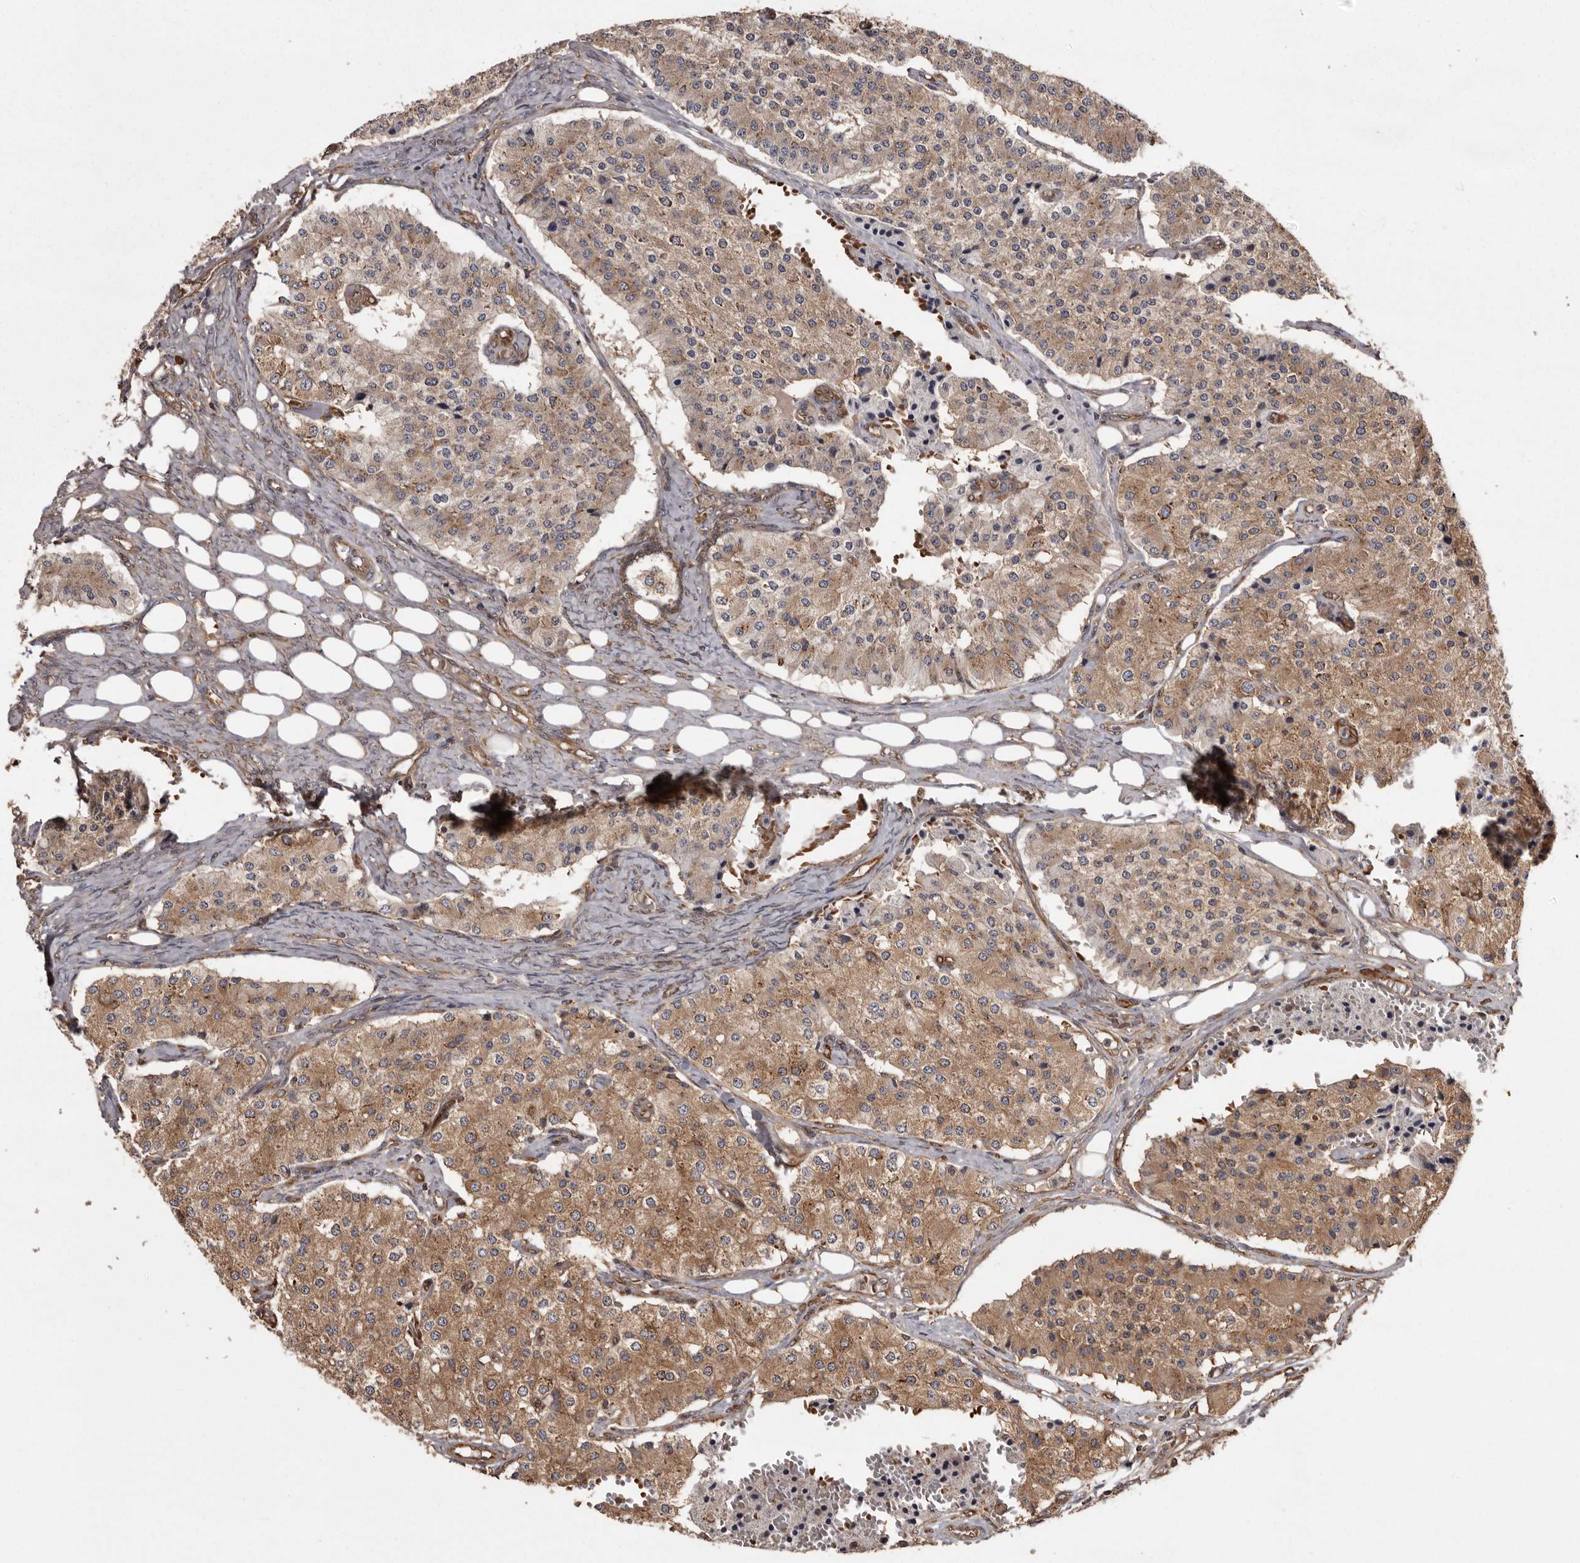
{"staining": {"intensity": "moderate", "quantity": ">75%", "location": "cytoplasmic/membranous"}, "tissue": "carcinoid", "cell_type": "Tumor cells", "image_type": "cancer", "snomed": [{"axis": "morphology", "description": "Carcinoid, malignant, NOS"}, {"axis": "topography", "description": "Colon"}], "caption": "Immunohistochemistry (IHC) photomicrograph of malignant carcinoid stained for a protein (brown), which exhibits medium levels of moderate cytoplasmic/membranous staining in approximately >75% of tumor cells.", "gene": "DARS1", "patient": {"sex": "female", "age": 52}}